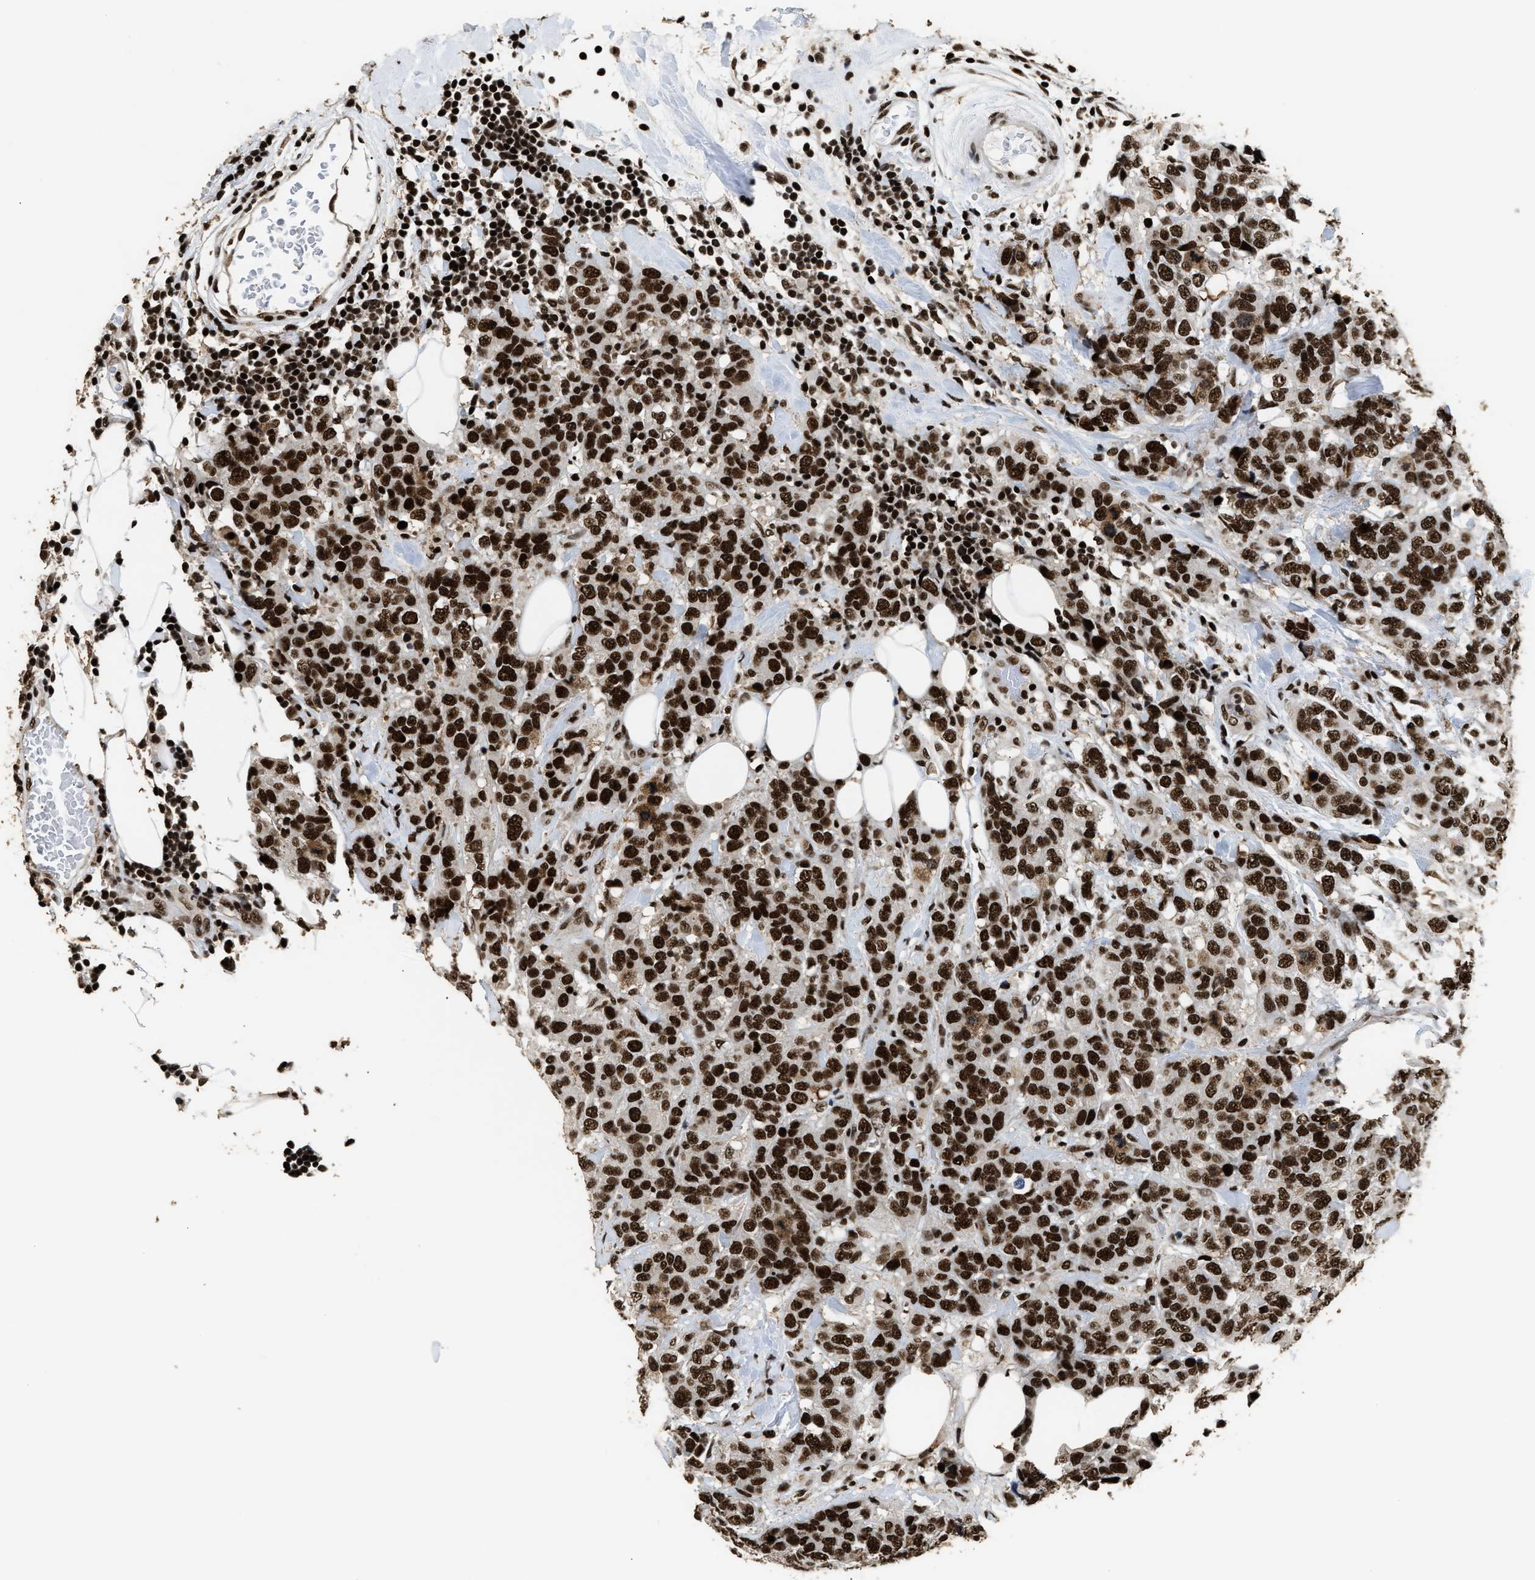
{"staining": {"intensity": "strong", "quantity": ">75%", "location": "nuclear"}, "tissue": "breast cancer", "cell_type": "Tumor cells", "image_type": "cancer", "snomed": [{"axis": "morphology", "description": "Lobular carcinoma"}, {"axis": "topography", "description": "Breast"}], "caption": "Protein staining by immunohistochemistry (IHC) shows strong nuclear staining in approximately >75% of tumor cells in breast cancer.", "gene": "RAD21", "patient": {"sex": "female", "age": 59}}